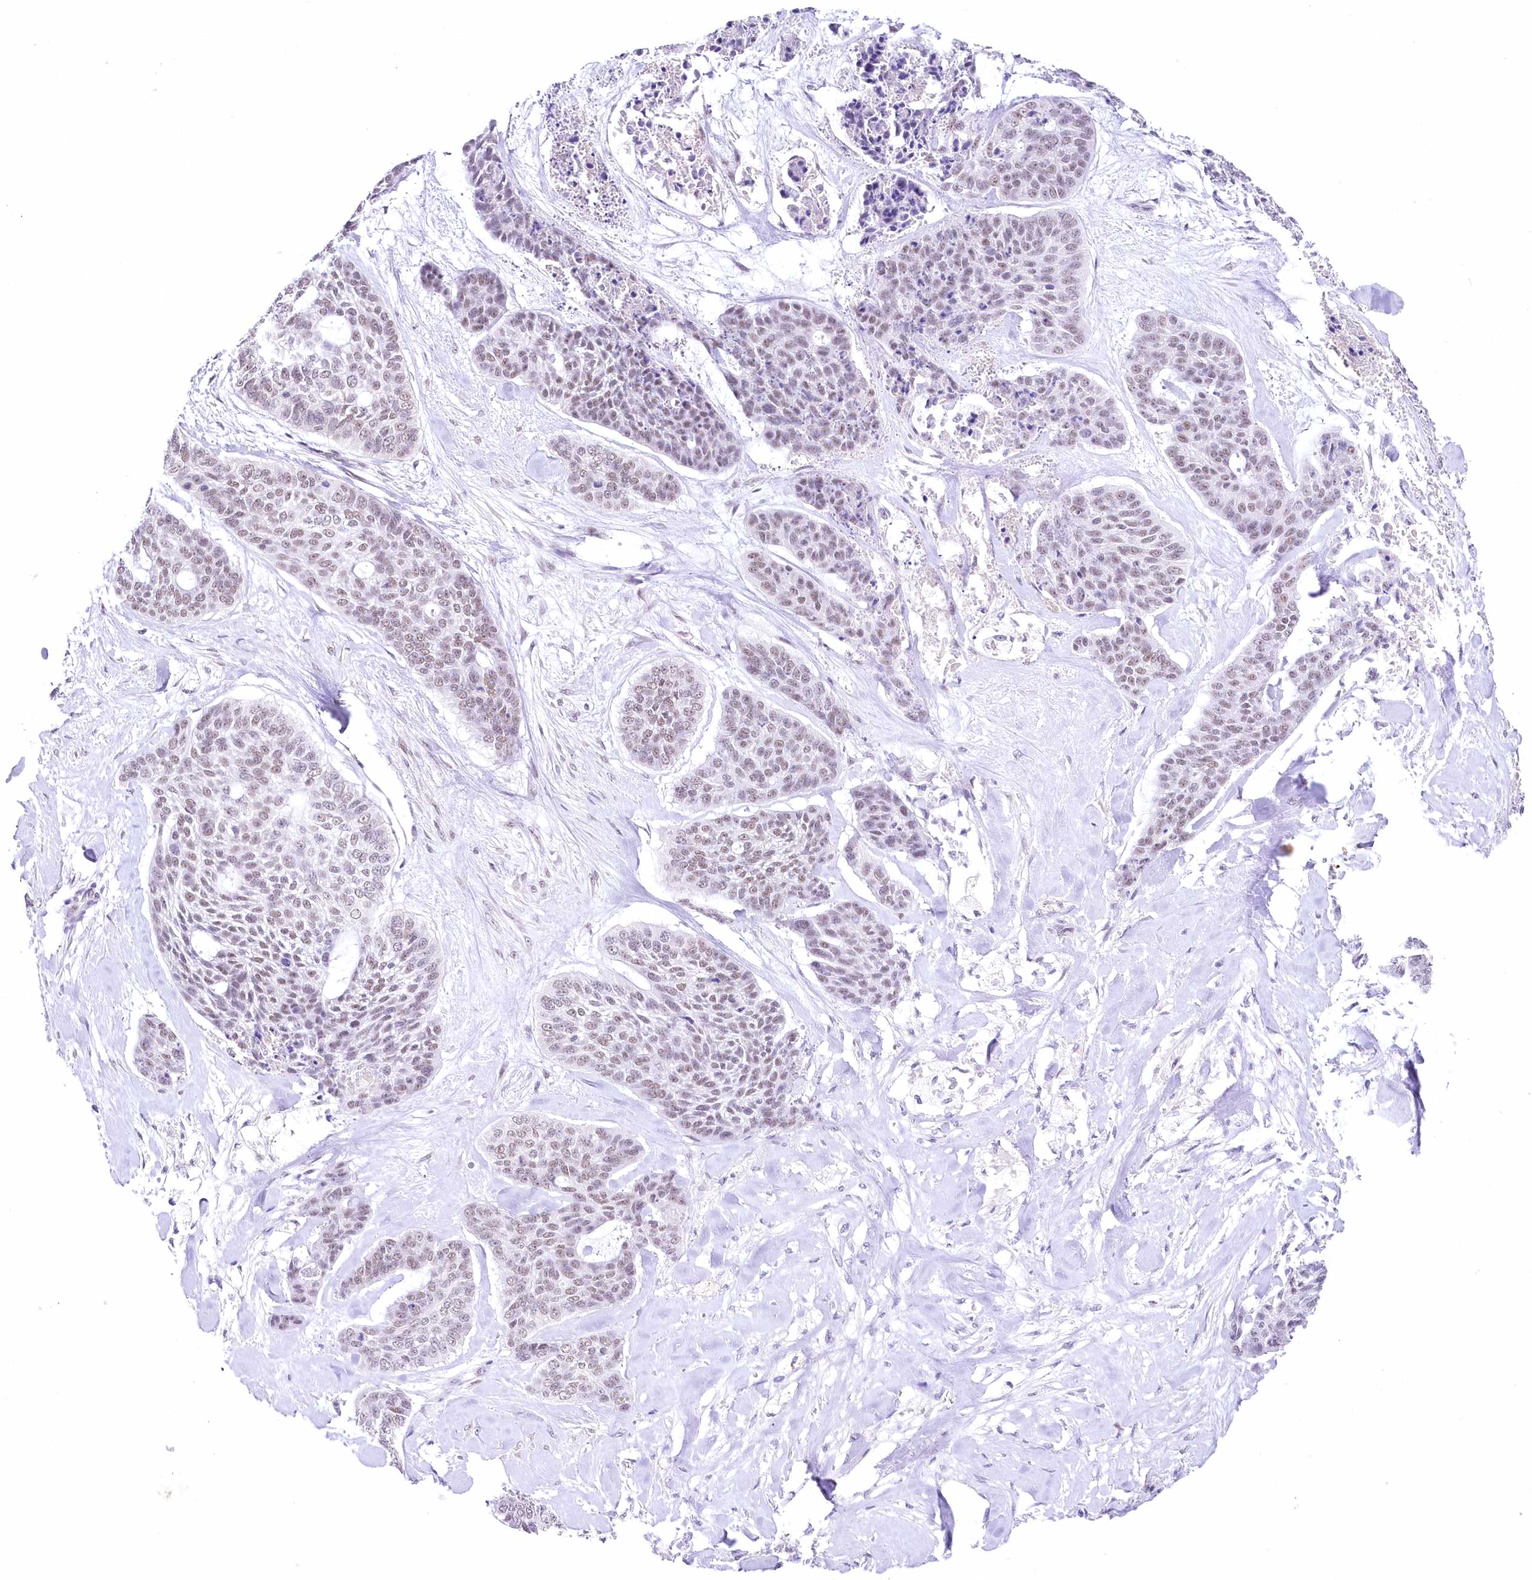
{"staining": {"intensity": "weak", "quantity": "25%-75%", "location": "nuclear"}, "tissue": "skin cancer", "cell_type": "Tumor cells", "image_type": "cancer", "snomed": [{"axis": "morphology", "description": "Basal cell carcinoma"}, {"axis": "topography", "description": "Skin"}], "caption": "This is a micrograph of IHC staining of skin cancer (basal cell carcinoma), which shows weak staining in the nuclear of tumor cells.", "gene": "RBM27", "patient": {"sex": "female", "age": 64}}